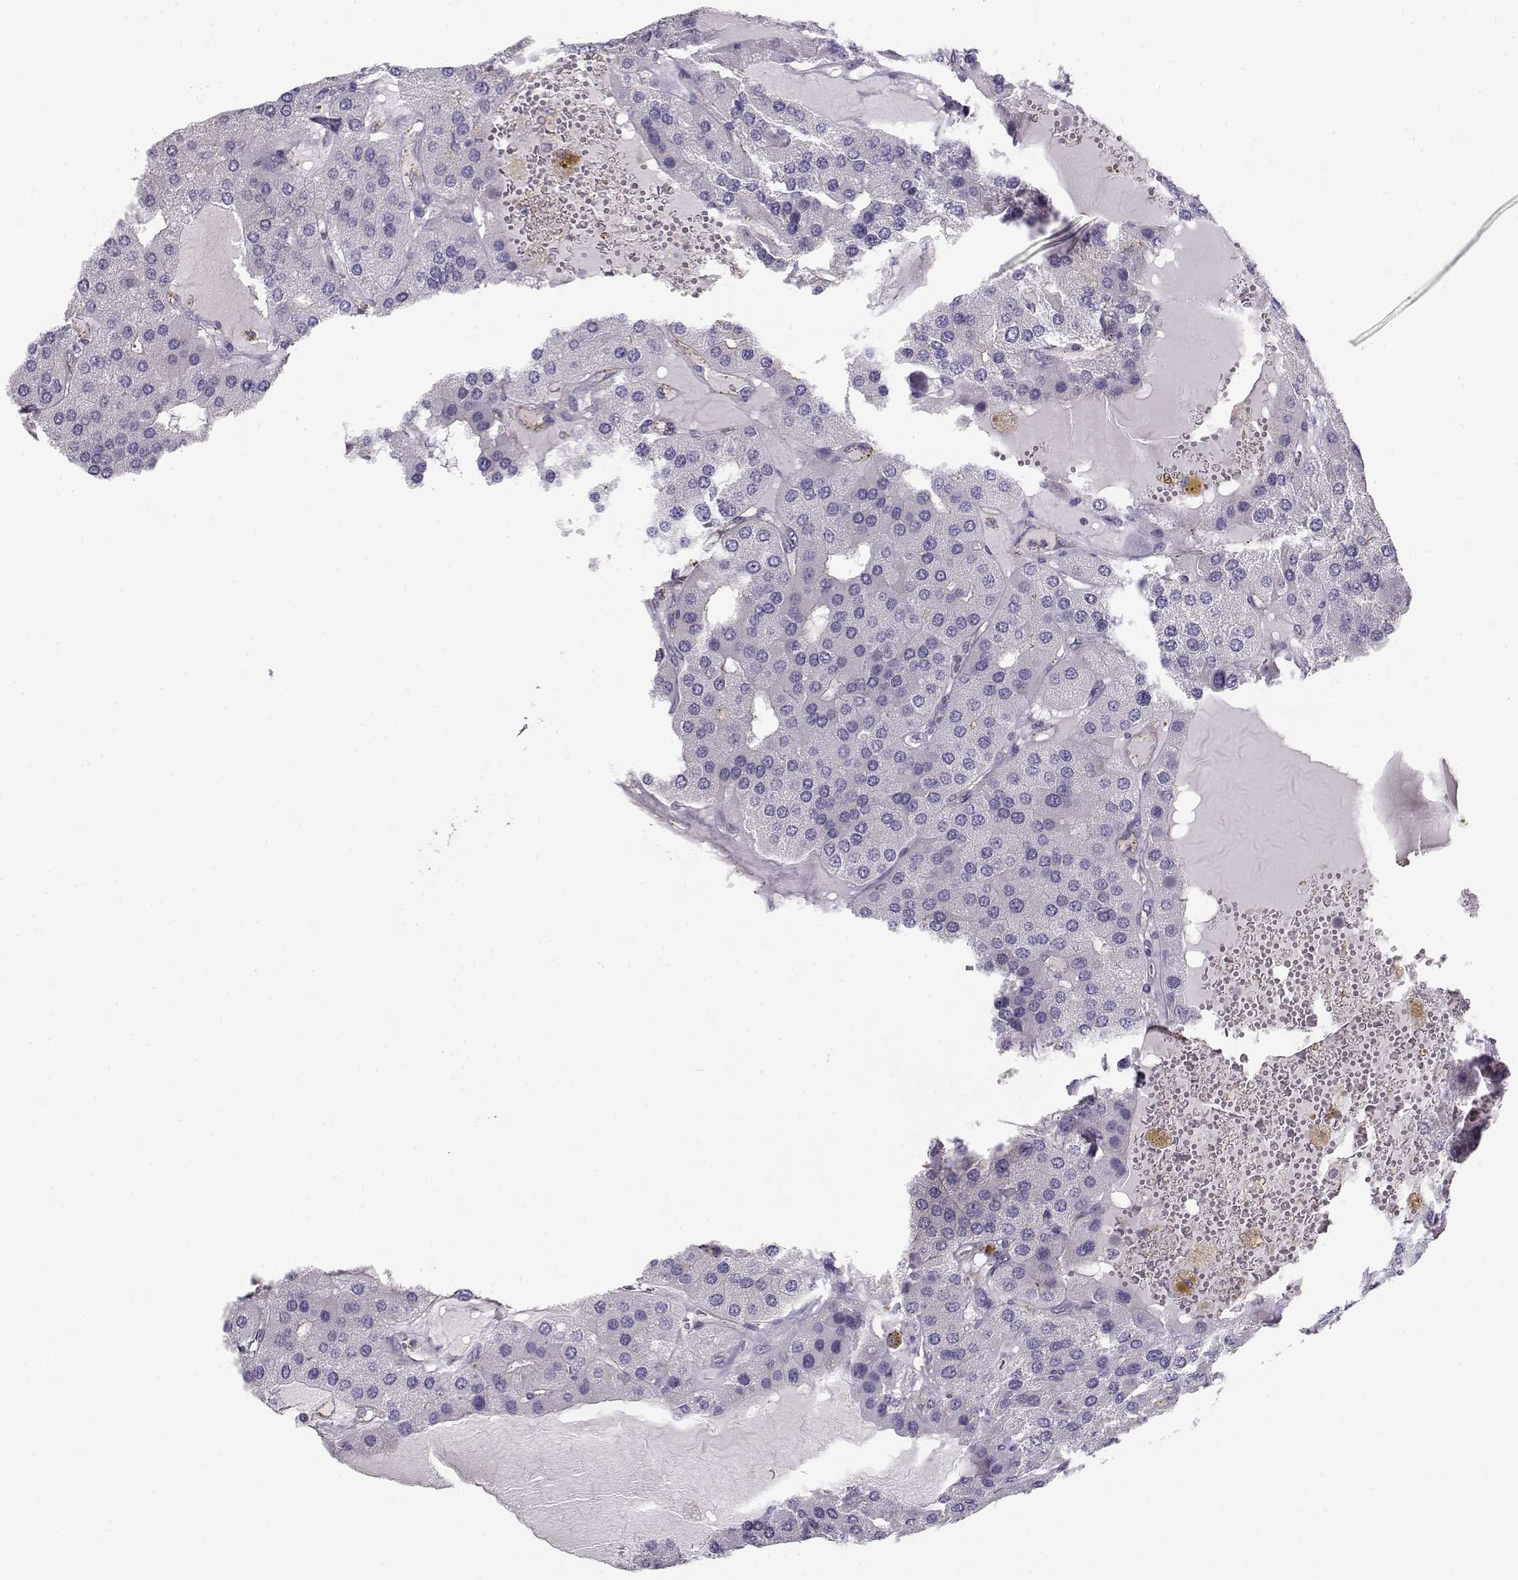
{"staining": {"intensity": "negative", "quantity": "none", "location": "none"}, "tissue": "parathyroid gland", "cell_type": "Glandular cells", "image_type": "normal", "snomed": [{"axis": "morphology", "description": "Normal tissue, NOS"}, {"axis": "morphology", "description": "Adenoma, NOS"}, {"axis": "topography", "description": "Parathyroid gland"}], "caption": "IHC micrograph of normal parathyroid gland stained for a protein (brown), which shows no staining in glandular cells. Nuclei are stained in blue.", "gene": "MYO1A", "patient": {"sex": "female", "age": 86}}